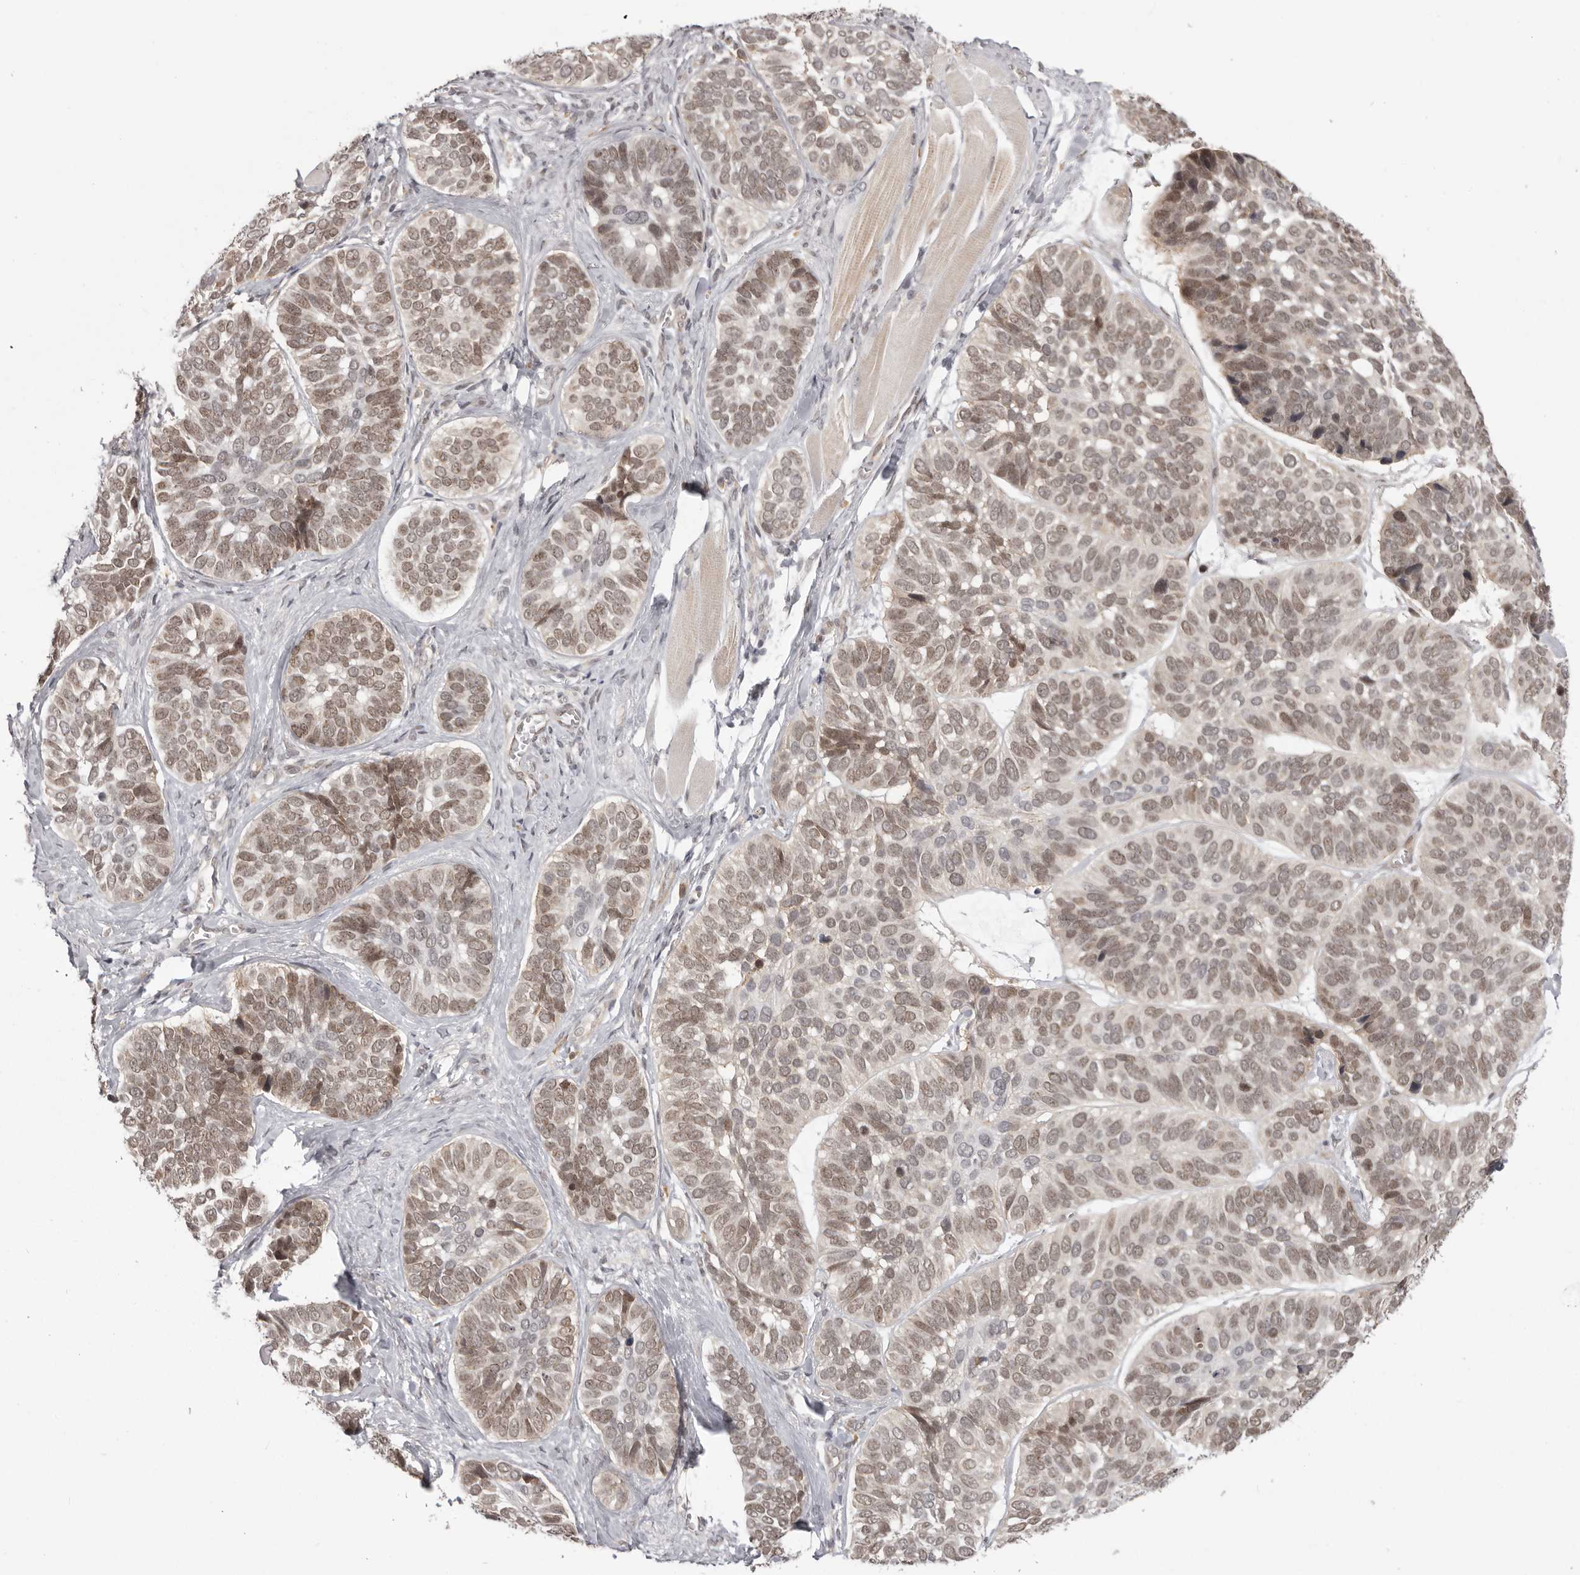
{"staining": {"intensity": "moderate", "quantity": ">75%", "location": "nuclear"}, "tissue": "skin cancer", "cell_type": "Tumor cells", "image_type": "cancer", "snomed": [{"axis": "morphology", "description": "Basal cell carcinoma"}, {"axis": "topography", "description": "Skin"}], "caption": "There is medium levels of moderate nuclear positivity in tumor cells of skin basal cell carcinoma, as demonstrated by immunohistochemical staining (brown color).", "gene": "RNF2", "patient": {"sex": "male", "age": 62}}